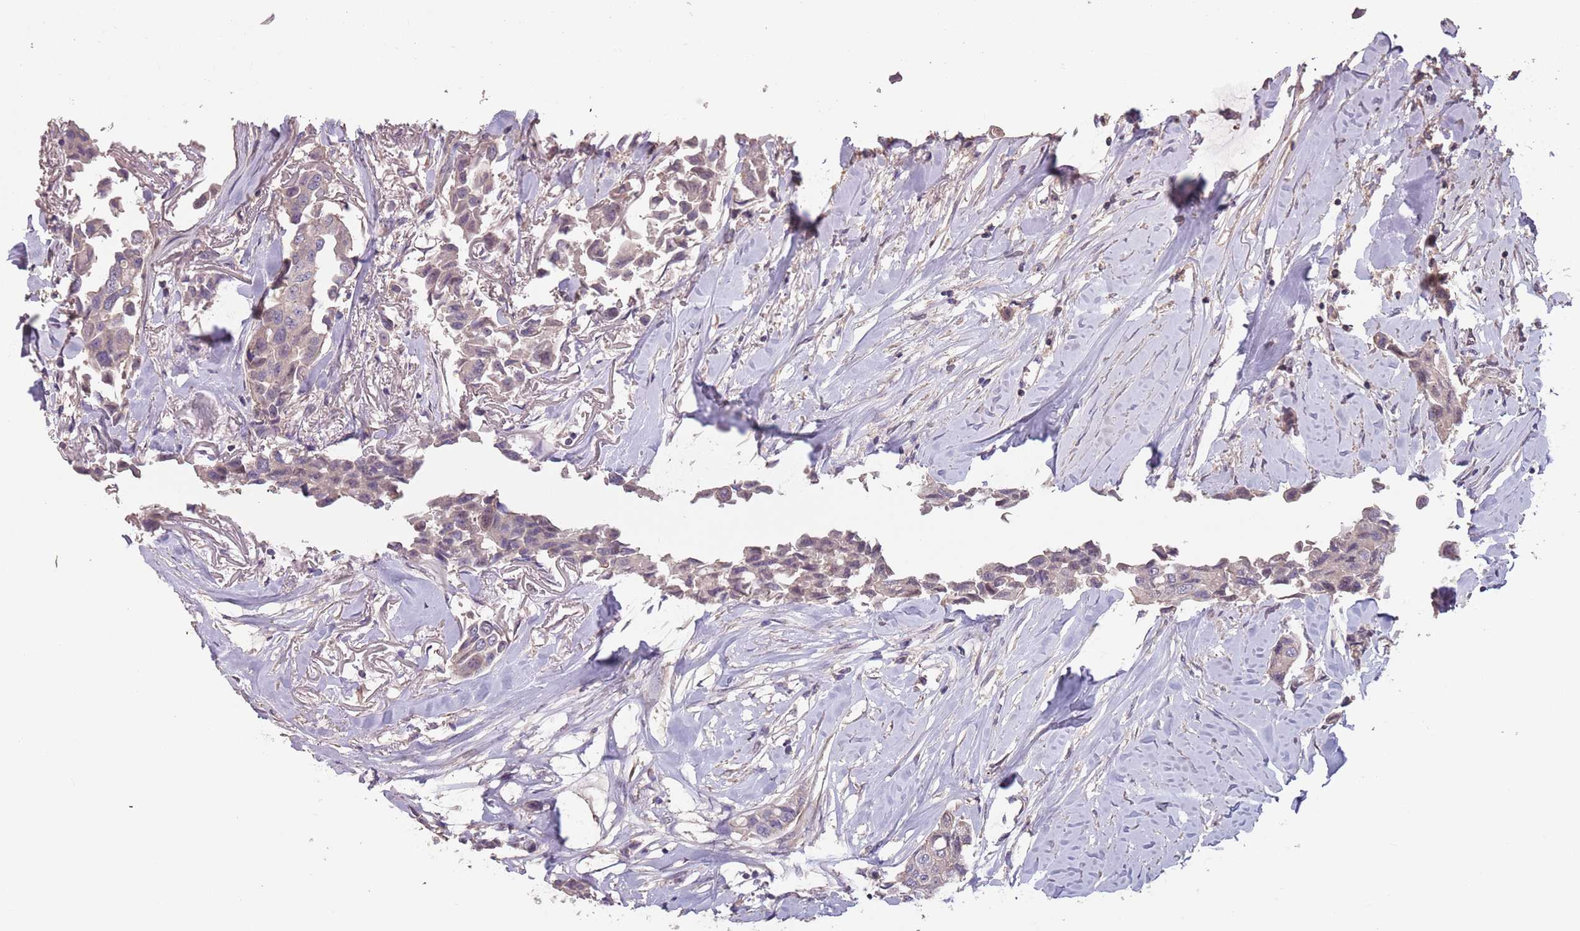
{"staining": {"intensity": "negative", "quantity": "none", "location": "none"}, "tissue": "breast cancer", "cell_type": "Tumor cells", "image_type": "cancer", "snomed": [{"axis": "morphology", "description": "Duct carcinoma"}, {"axis": "topography", "description": "Breast"}], "caption": "DAB immunohistochemical staining of infiltrating ductal carcinoma (breast) displays no significant positivity in tumor cells. The staining was performed using DAB (3,3'-diaminobenzidine) to visualize the protein expression in brown, while the nuclei were stained in blue with hematoxylin (Magnification: 20x).", "gene": "MBD3L1", "patient": {"sex": "female", "age": 80}}